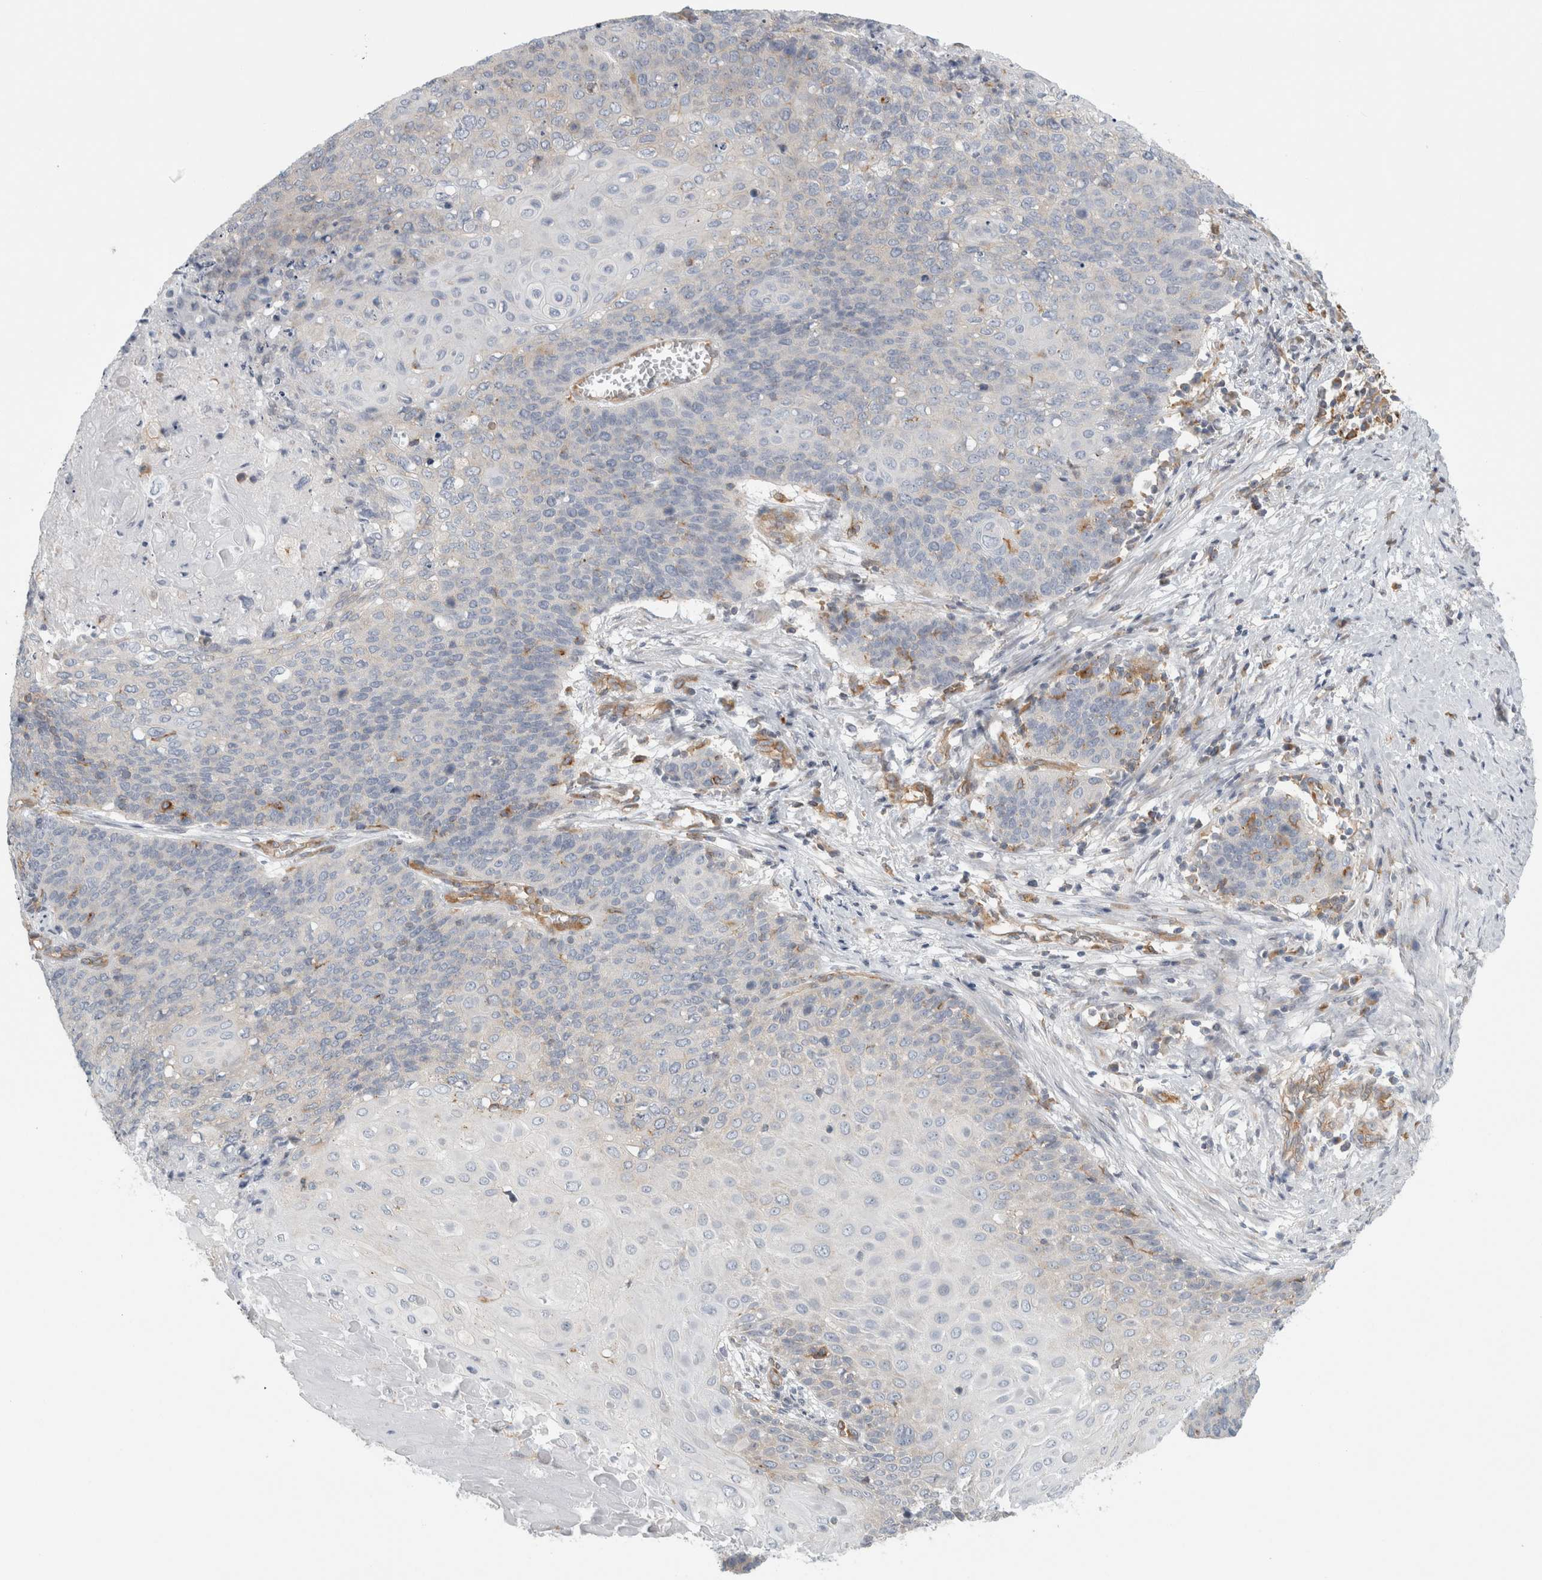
{"staining": {"intensity": "negative", "quantity": "none", "location": "none"}, "tissue": "cervical cancer", "cell_type": "Tumor cells", "image_type": "cancer", "snomed": [{"axis": "morphology", "description": "Squamous cell carcinoma, NOS"}, {"axis": "topography", "description": "Cervix"}], "caption": "IHC micrograph of neoplastic tissue: human cervical cancer (squamous cell carcinoma) stained with DAB (3,3'-diaminobenzidine) shows no significant protein positivity in tumor cells.", "gene": "PEX6", "patient": {"sex": "female", "age": 39}}